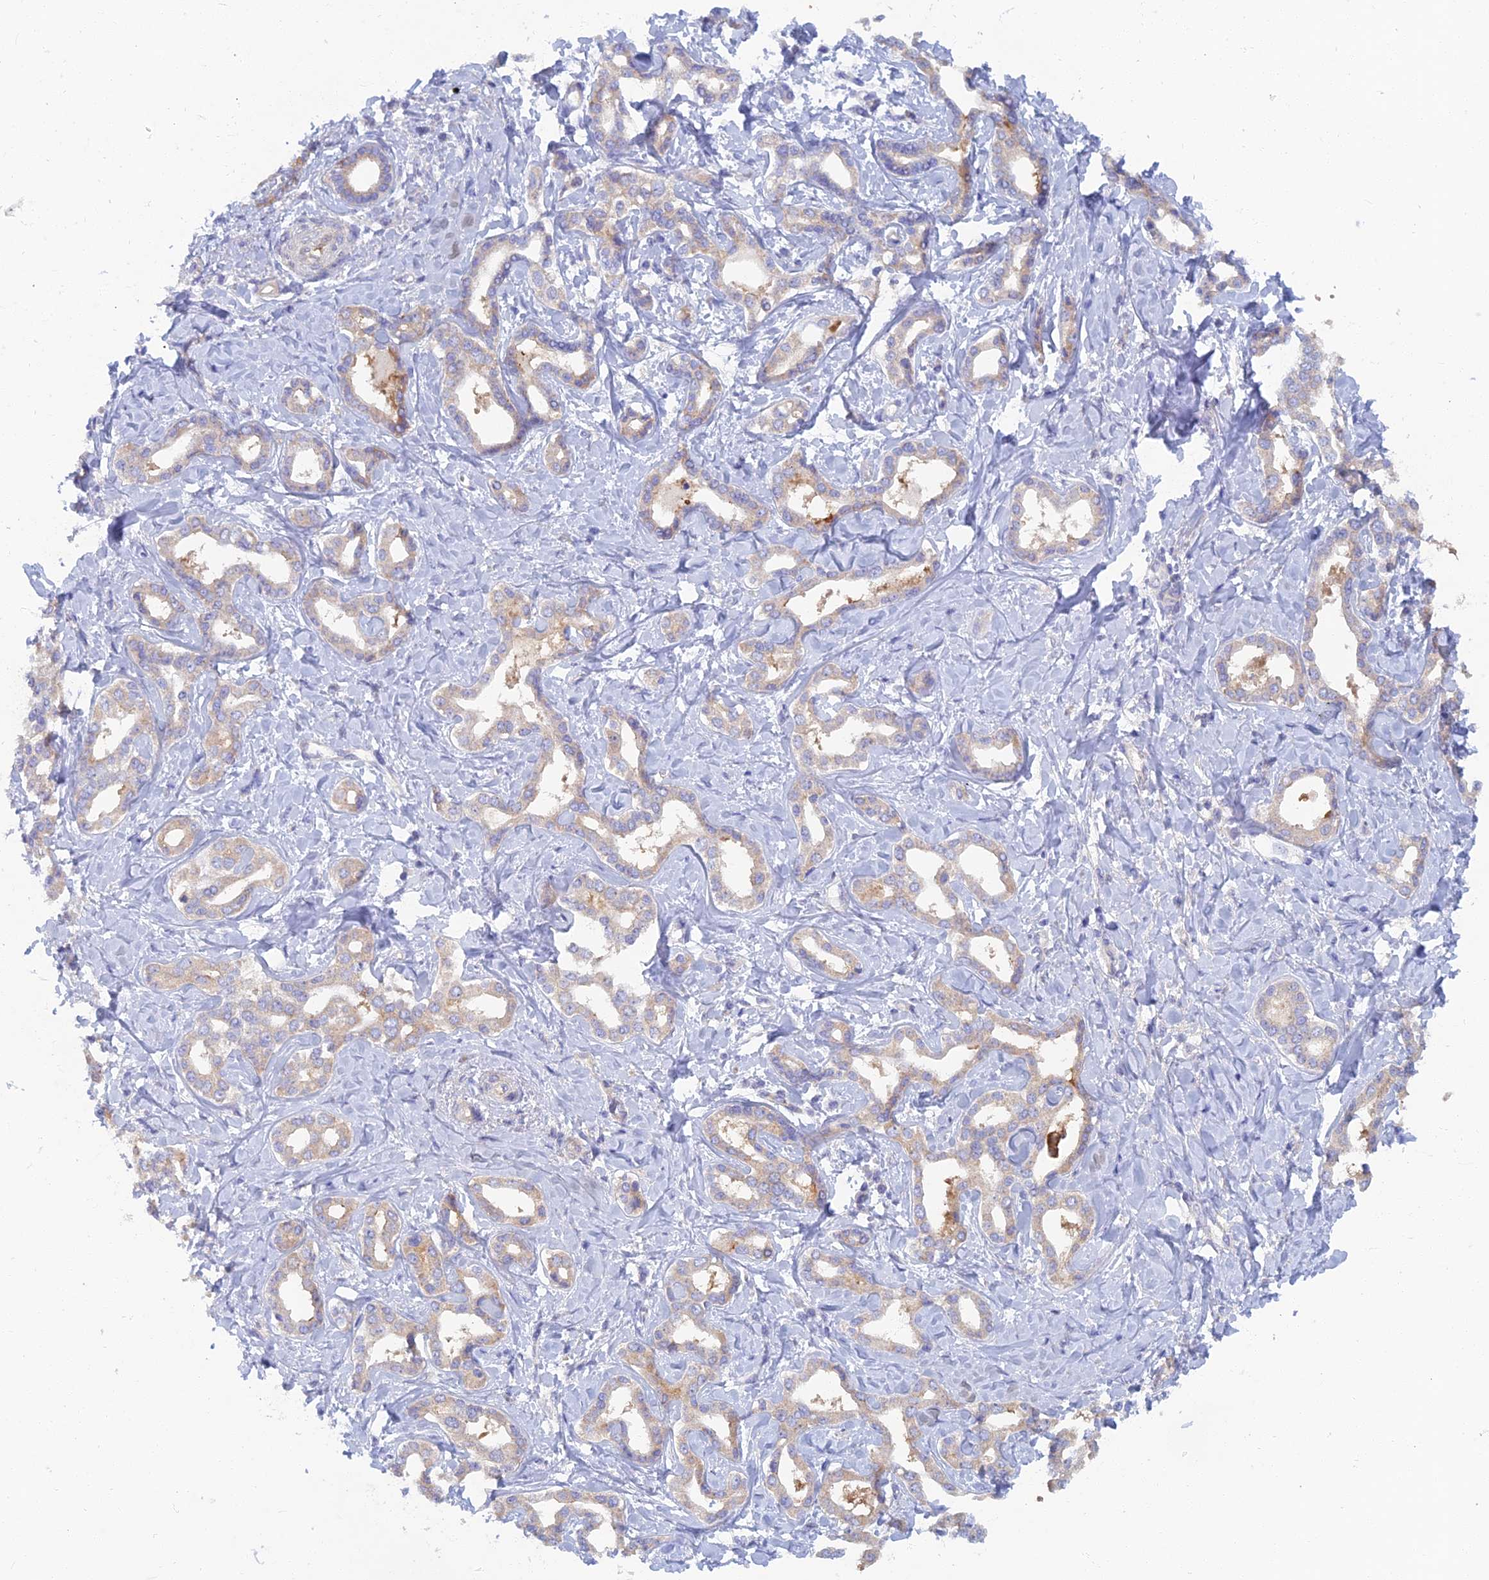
{"staining": {"intensity": "weak", "quantity": "<25%", "location": "cytoplasmic/membranous"}, "tissue": "liver cancer", "cell_type": "Tumor cells", "image_type": "cancer", "snomed": [{"axis": "morphology", "description": "Cholangiocarcinoma"}, {"axis": "topography", "description": "Liver"}], "caption": "There is no significant staining in tumor cells of liver cancer. (Stains: DAB (3,3'-diaminobenzidine) IHC with hematoxylin counter stain, Microscopy: brightfield microscopy at high magnification).", "gene": "TMEM44", "patient": {"sex": "female", "age": 77}}